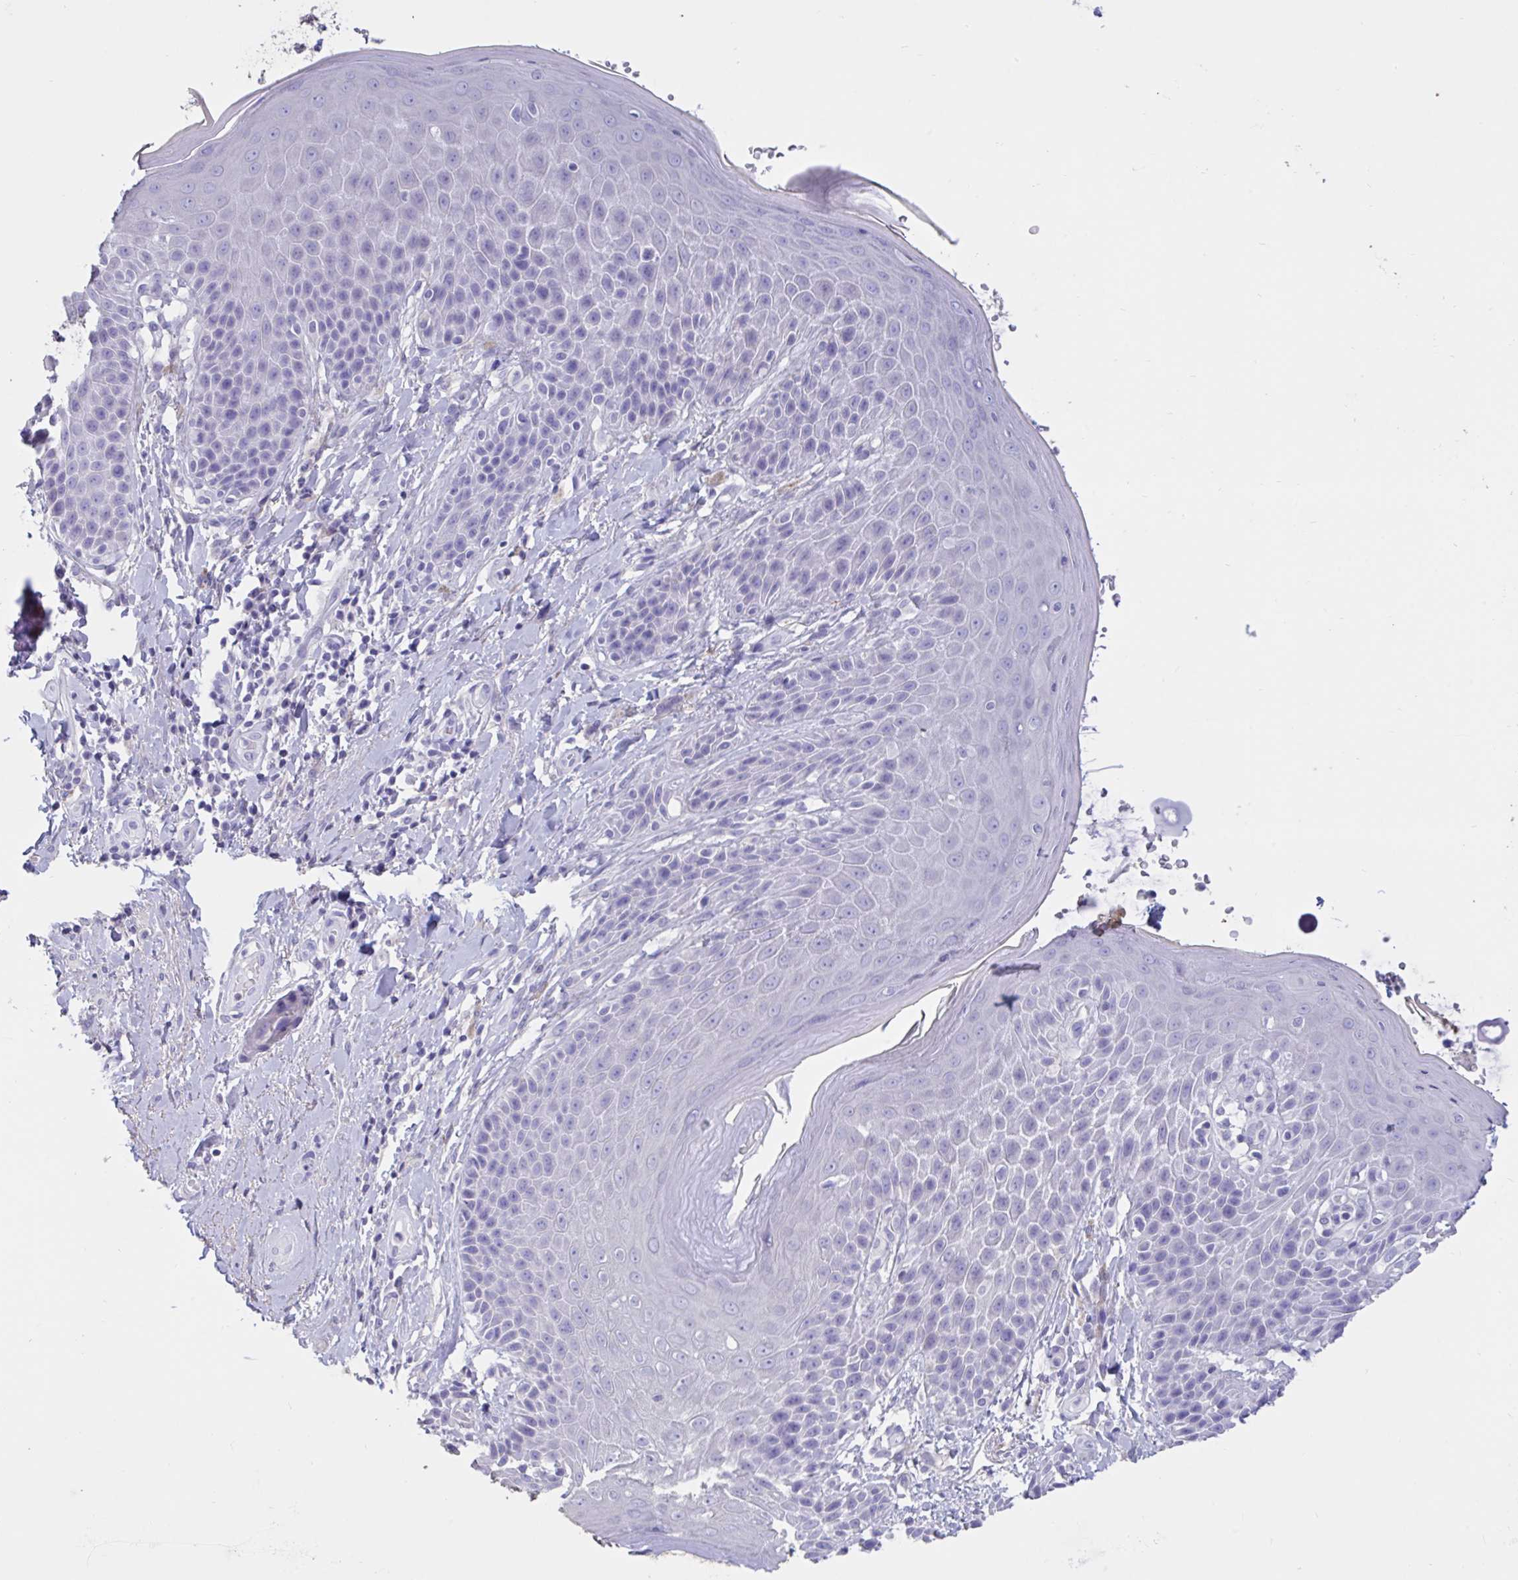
{"staining": {"intensity": "negative", "quantity": "none", "location": "none"}, "tissue": "skin", "cell_type": "Epidermal cells", "image_type": "normal", "snomed": [{"axis": "morphology", "description": "Normal tissue, NOS"}, {"axis": "topography", "description": "Anal"}, {"axis": "topography", "description": "Peripheral nerve tissue"}], "caption": "A high-resolution histopathology image shows immunohistochemistry (IHC) staining of unremarkable skin, which exhibits no significant positivity in epidermal cells.", "gene": "TNNC1", "patient": {"sex": "male", "age": 51}}